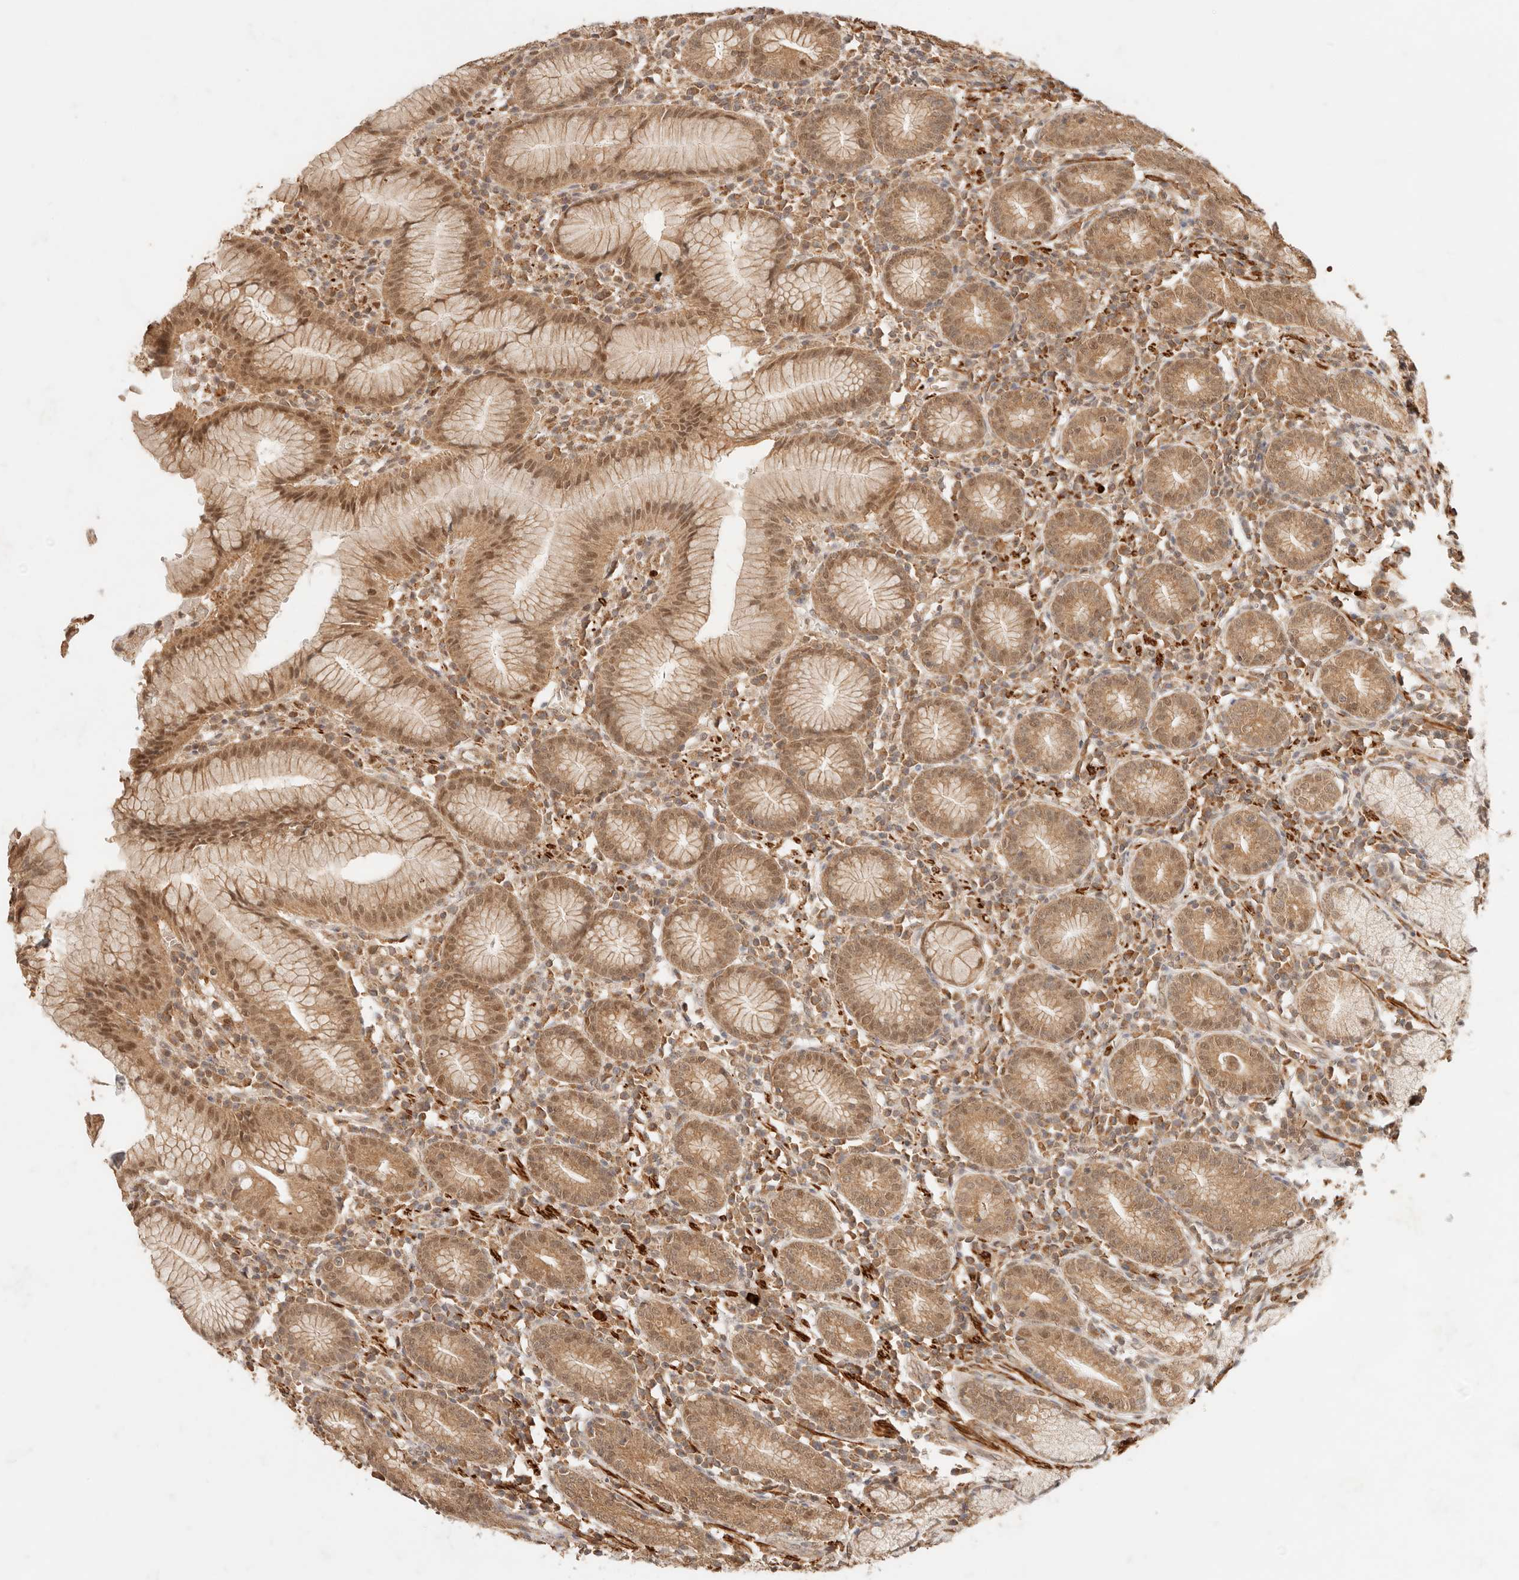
{"staining": {"intensity": "moderate", "quantity": ">75%", "location": "cytoplasmic/membranous,nuclear"}, "tissue": "stomach", "cell_type": "Glandular cells", "image_type": "normal", "snomed": [{"axis": "morphology", "description": "Normal tissue, NOS"}, {"axis": "topography", "description": "Stomach"}], "caption": "Protein analysis of normal stomach demonstrates moderate cytoplasmic/membranous,nuclear expression in about >75% of glandular cells. (Brightfield microscopy of DAB IHC at high magnification).", "gene": "TRIM11", "patient": {"sex": "male", "age": 55}}